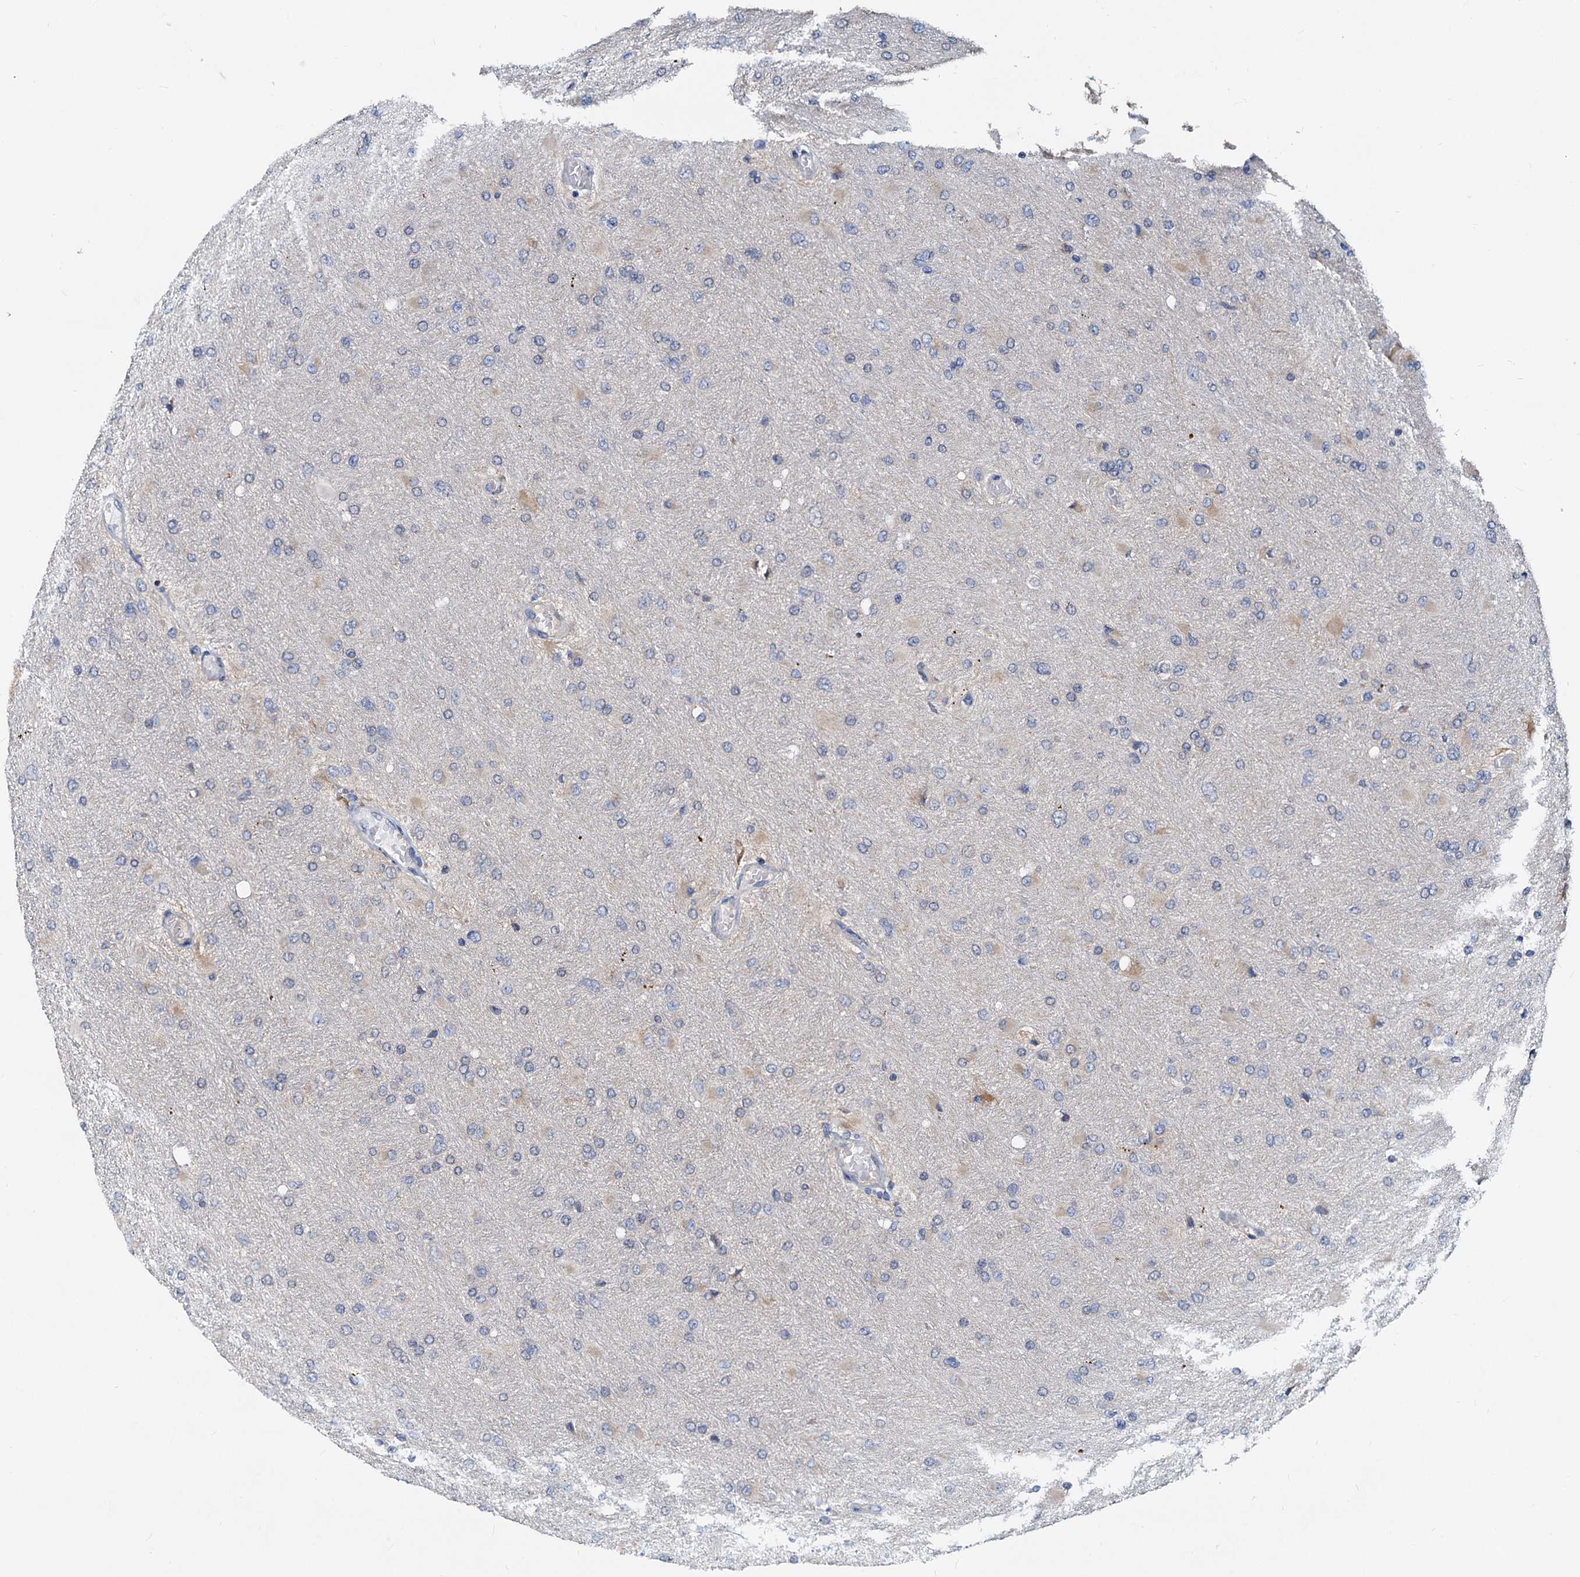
{"staining": {"intensity": "negative", "quantity": "none", "location": "none"}, "tissue": "glioma", "cell_type": "Tumor cells", "image_type": "cancer", "snomed": [{"axis": "morphology", "description": "Glioma, malignant, High grade"}, {"axis": "topography", "description": "Cerebral cortex"}], "caption": "Immunohistochemistry (IHC) photomicrograph of glioma stained for a protein (brown), which displays no expression in tumor cells. (DAB immunohistochemistry (IHC) with hematoxylin counter stain).", "gene": "PTGES3", "patient": {"sex": "female", "age": 36}}